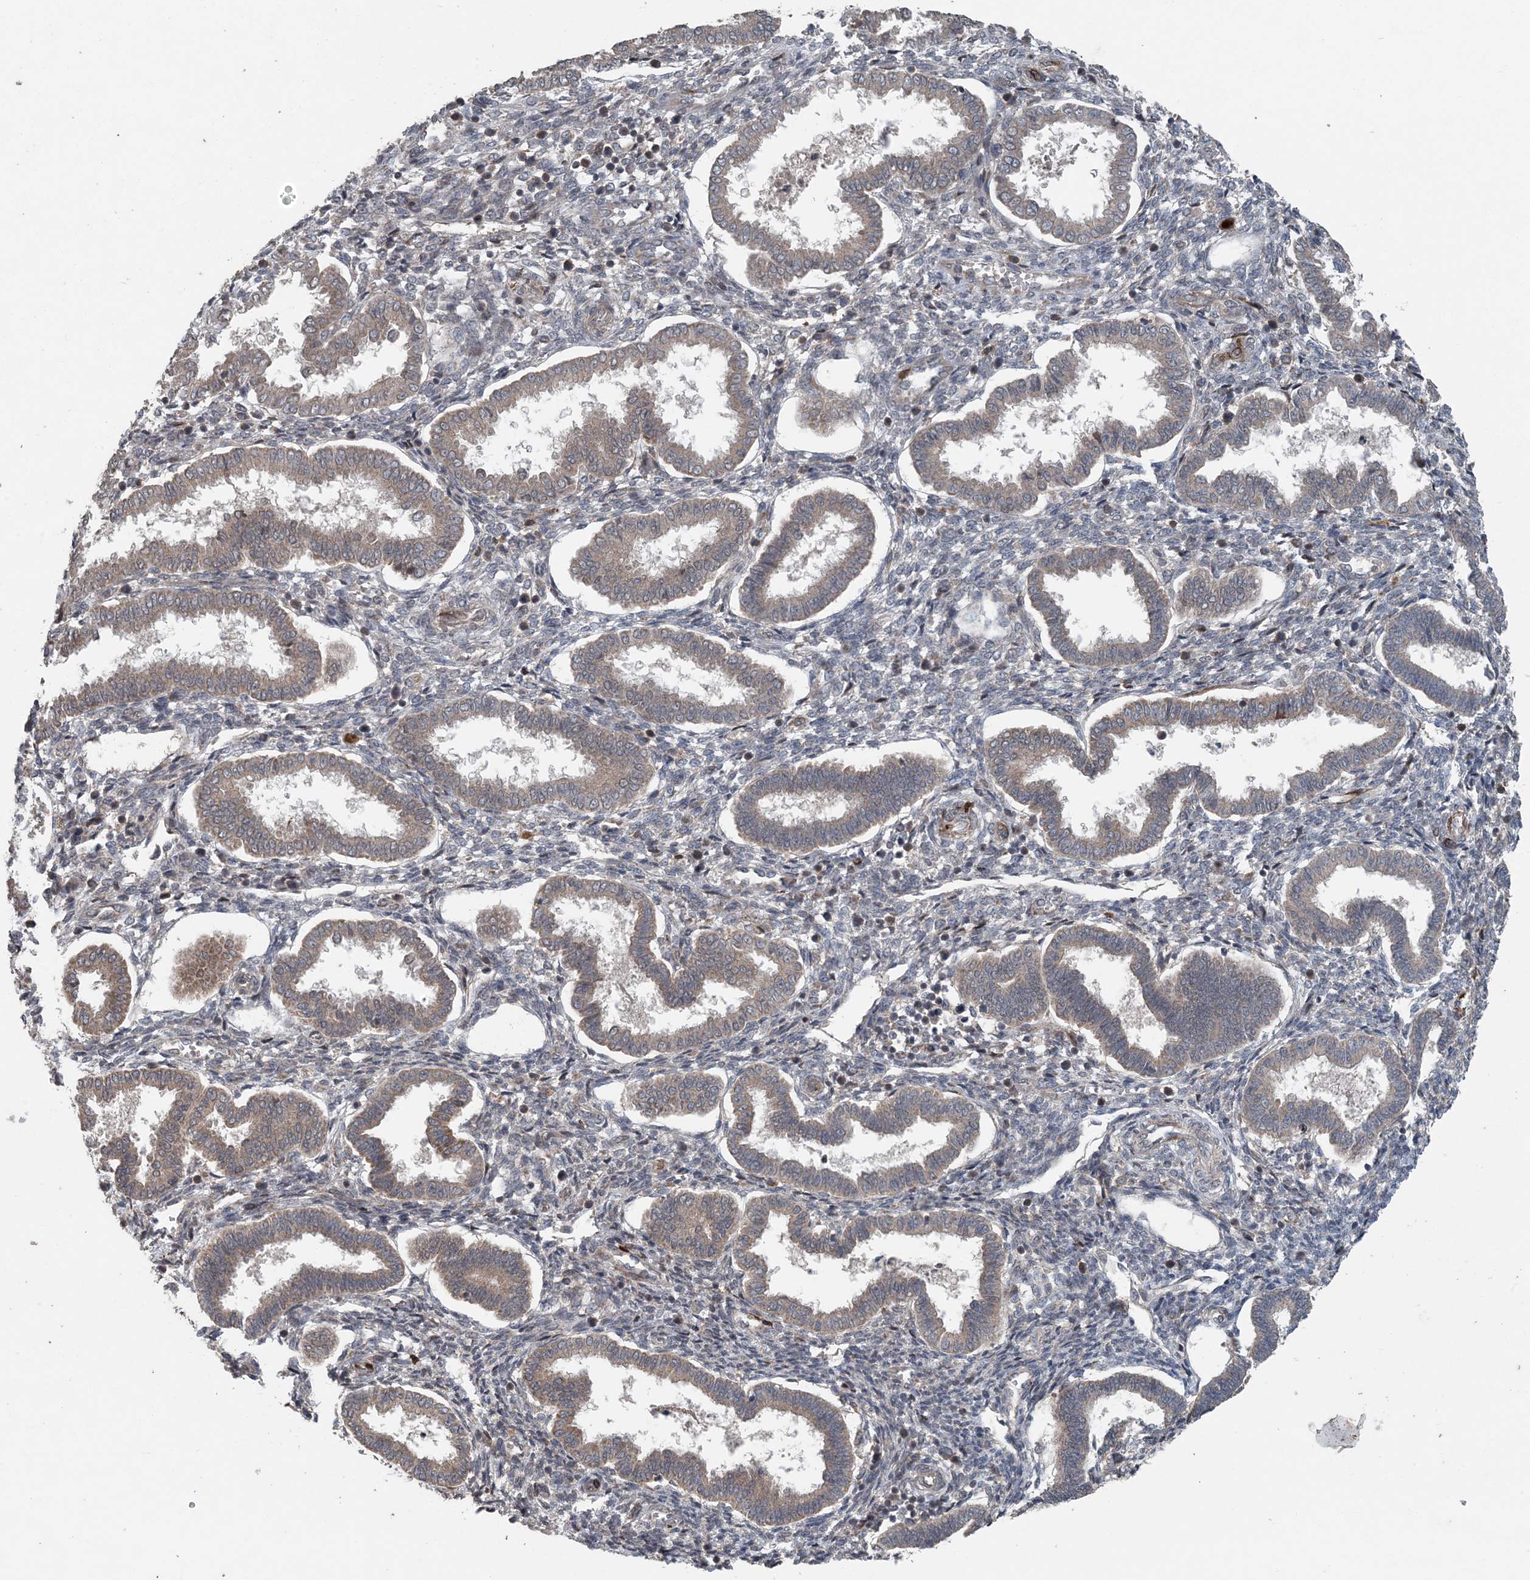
{"staining": {"intensity": "negative", "quantity": "none", "location": "none"}, "tissue": "endometrium", "cell_type": "Cells in endometrial stroma", "image_type": "normal", "snomed": [{"axis": "morphology", "description": "Normal tissue, NOS"}, {"axis": "topography", "description": "Endometrium"}], "caption": "Micrograph shows no protein staining in cells in endometrial stroma of normal endometrium. The staining is performed using DAB brown chromogen with nuclei counter-stained in using hematoxylin.", "gene": "MYO9B", "patient": {"sex": "female", "age": 24}}